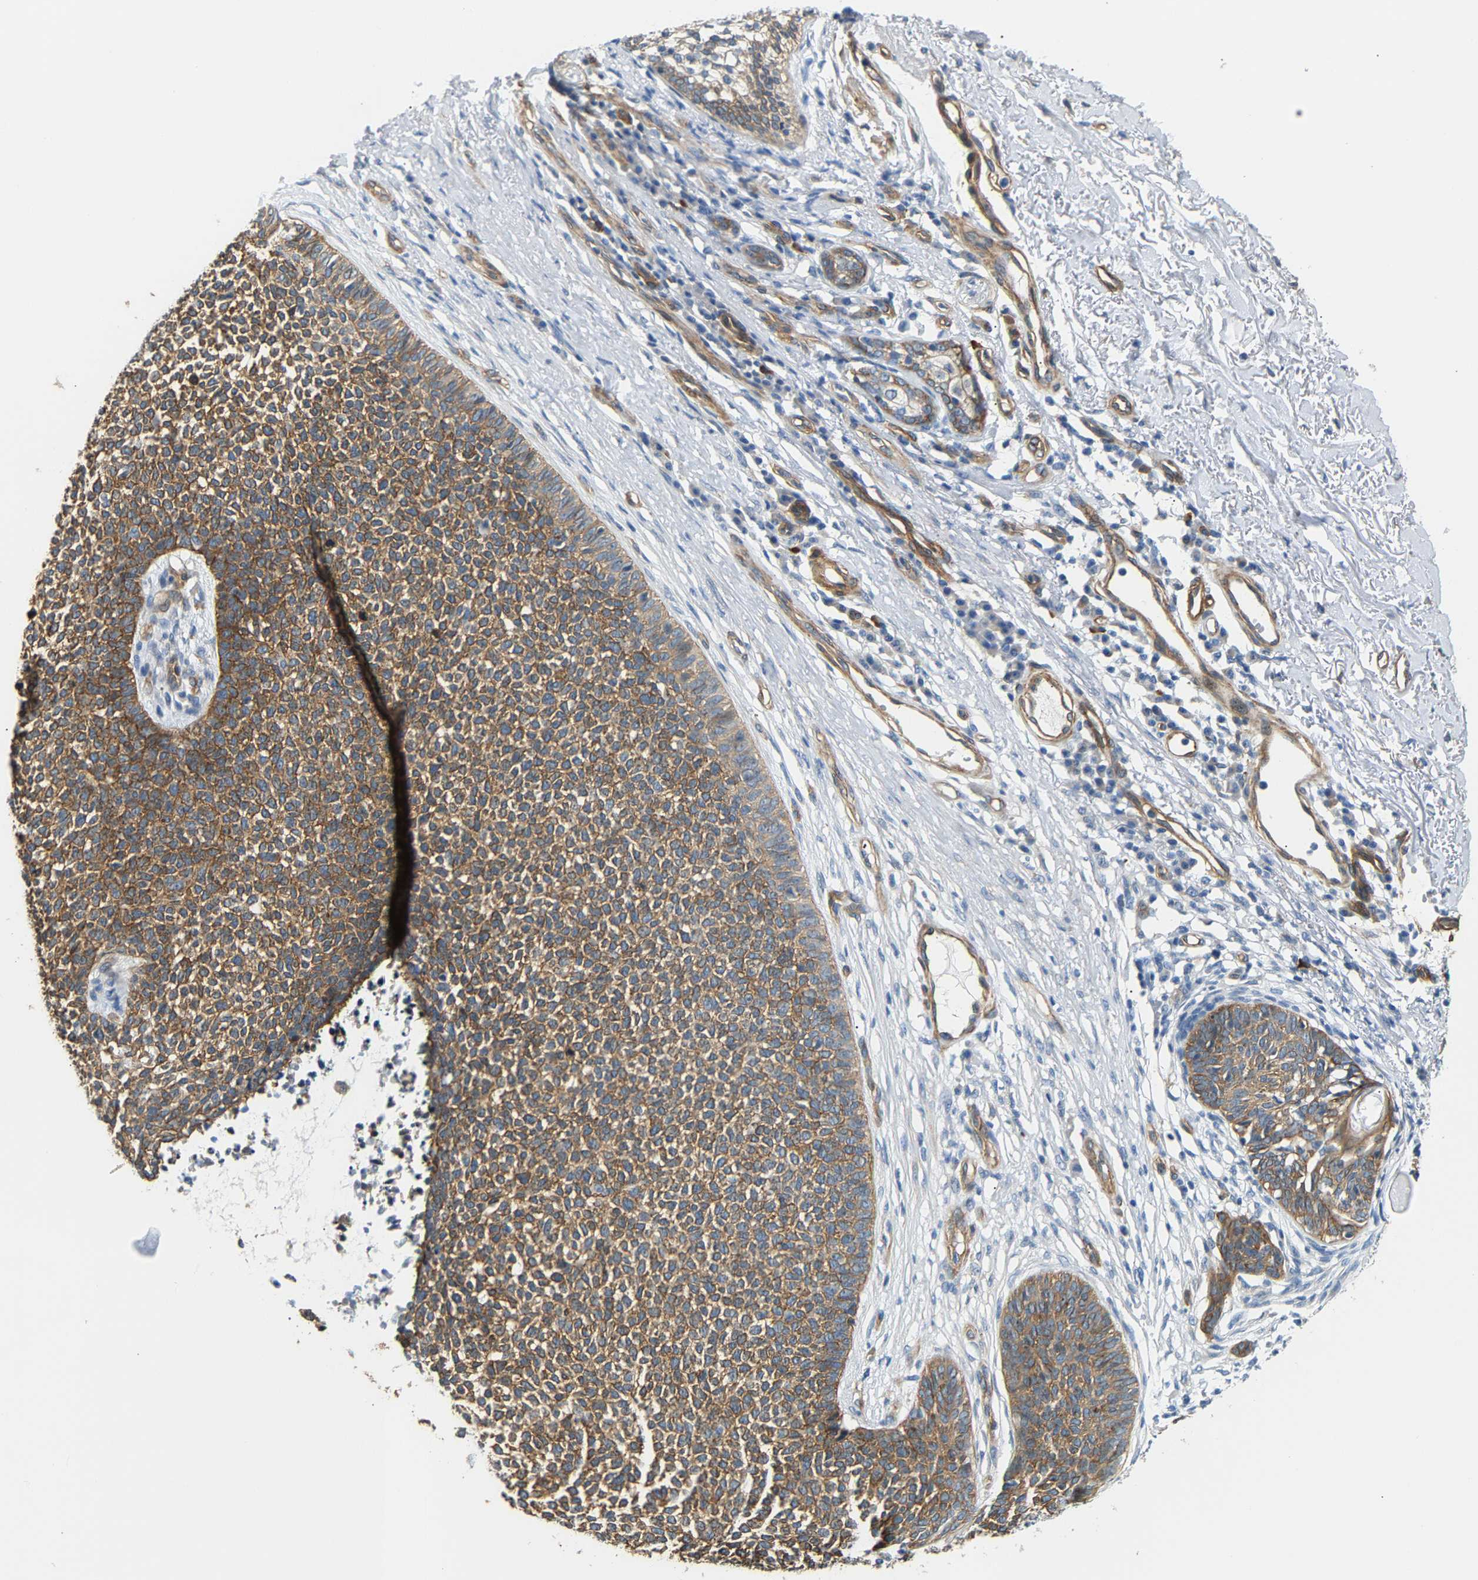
{"staining": {"intensity": "moderate", "quantity": ">75%", "location": "cytoplasmic/membranous"}, "tissue": "skin cancer", "cell_type": "Tumor cells", "image_type": "cancer", "snomed": [{"axis": "morphology", "description": "Basal cell carcinoma"}, {"axis": "topography", "description": "Skin"}], "caption": "Brown immunohistochemical staining in skin cancer demonstrates moderate cytoplasmic/membranous expression in approximately >75% of tumor cells.", "gene": "PAWR", "patient": {"sex": "female", "age": 84}}